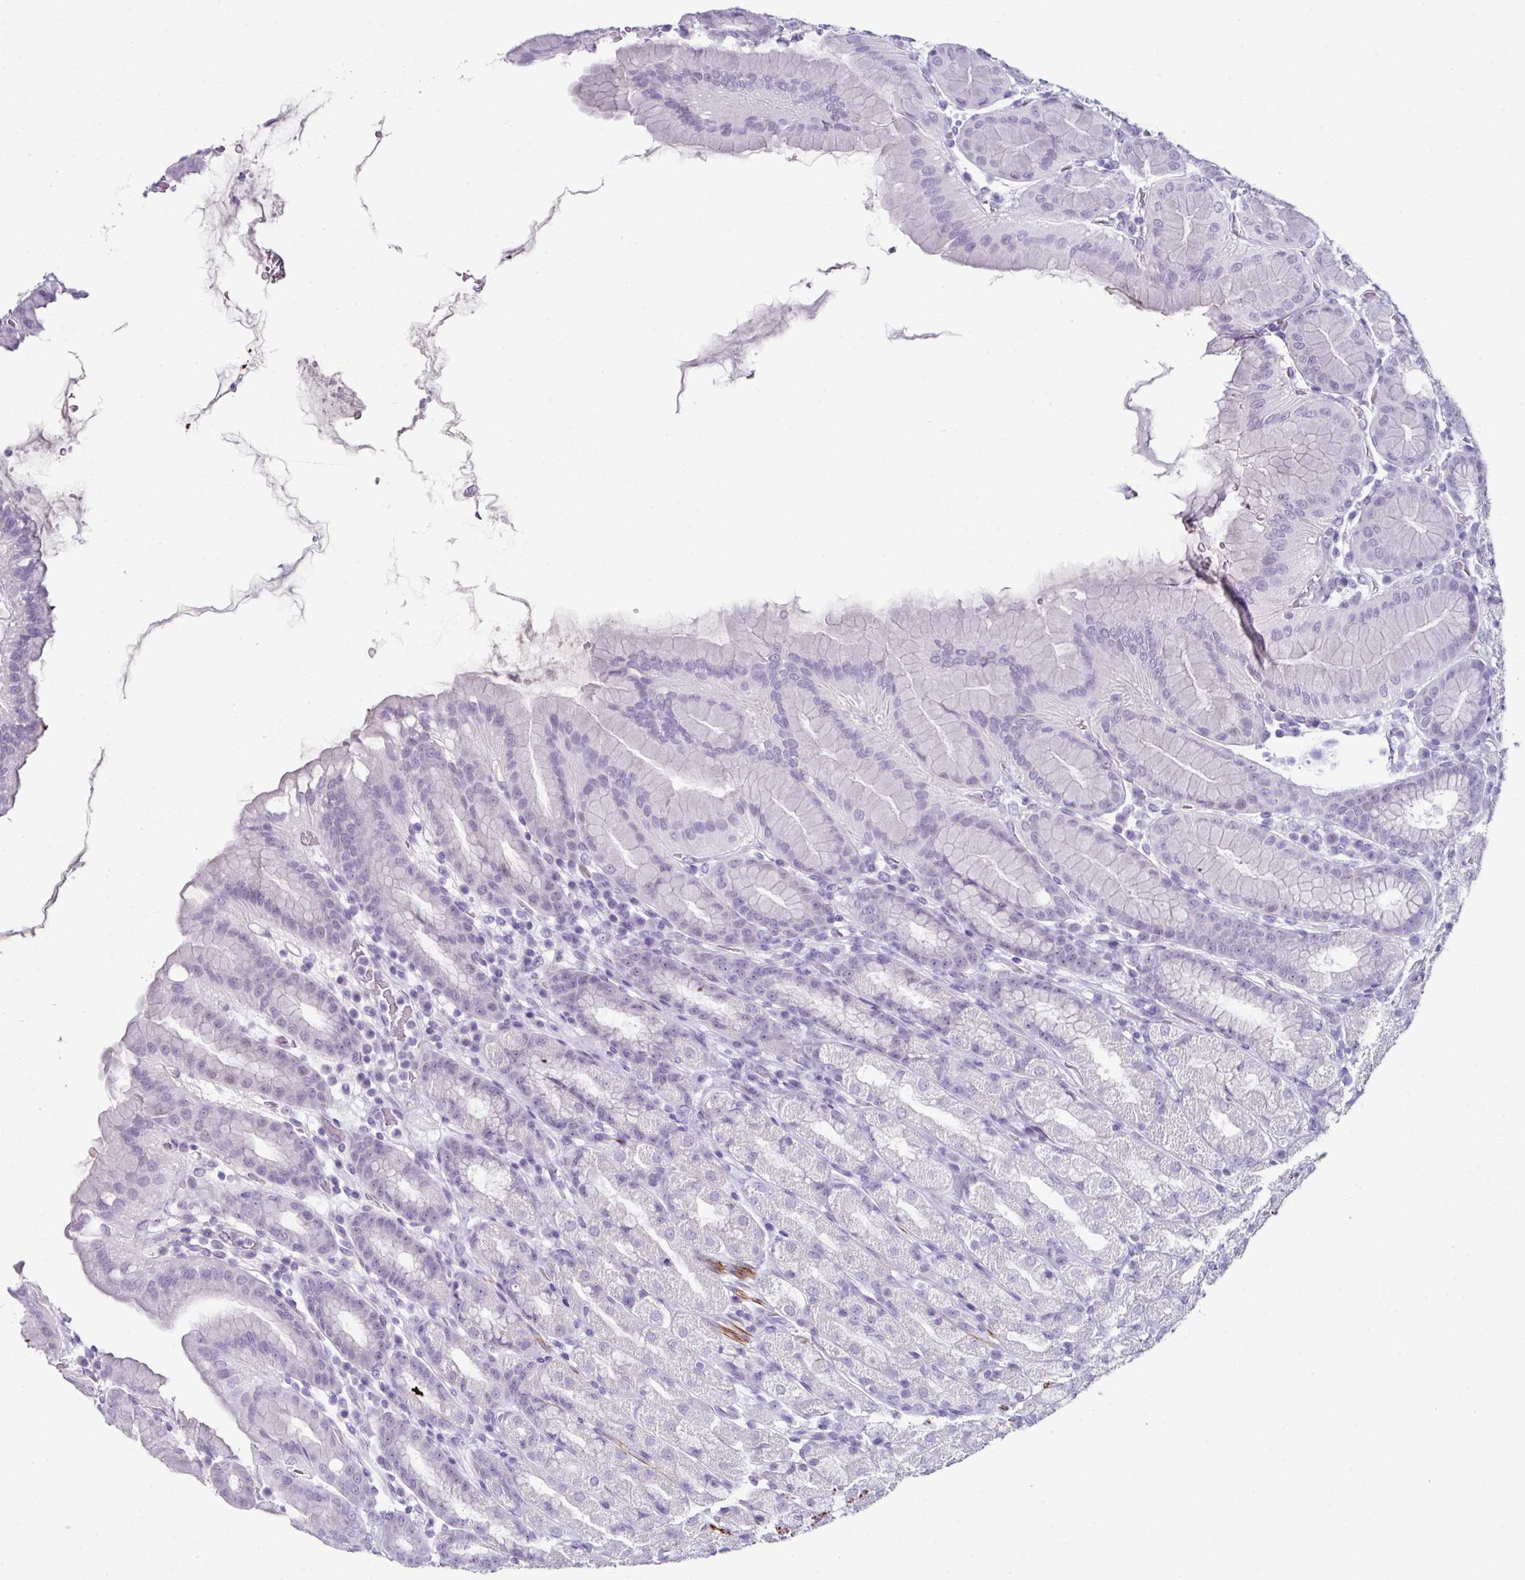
{"staining": {"intensity": "negative", "quantity": "none", "location": "none"}, "tissue": "stomach", "cell_type": "Glandular cells", "image_type": "normal", "snomed": [{"axis": "morphology", "description": "Normal tissue, NOS"}, {"axis": "topography", "description": "Stomach, upper"}, {"axis": "topography", "description": "Stomach"}], "caption": "Image shows no significant protein positivity in glandular cells of normal stomach. The staining was performed using DAB to visualize the protein expression in brown, while the nuclei were stained in blue with hematoxylin (Magnification: 20x).", "gene": "TRA2A", "patient": {"sex": "male", "age": 68}}